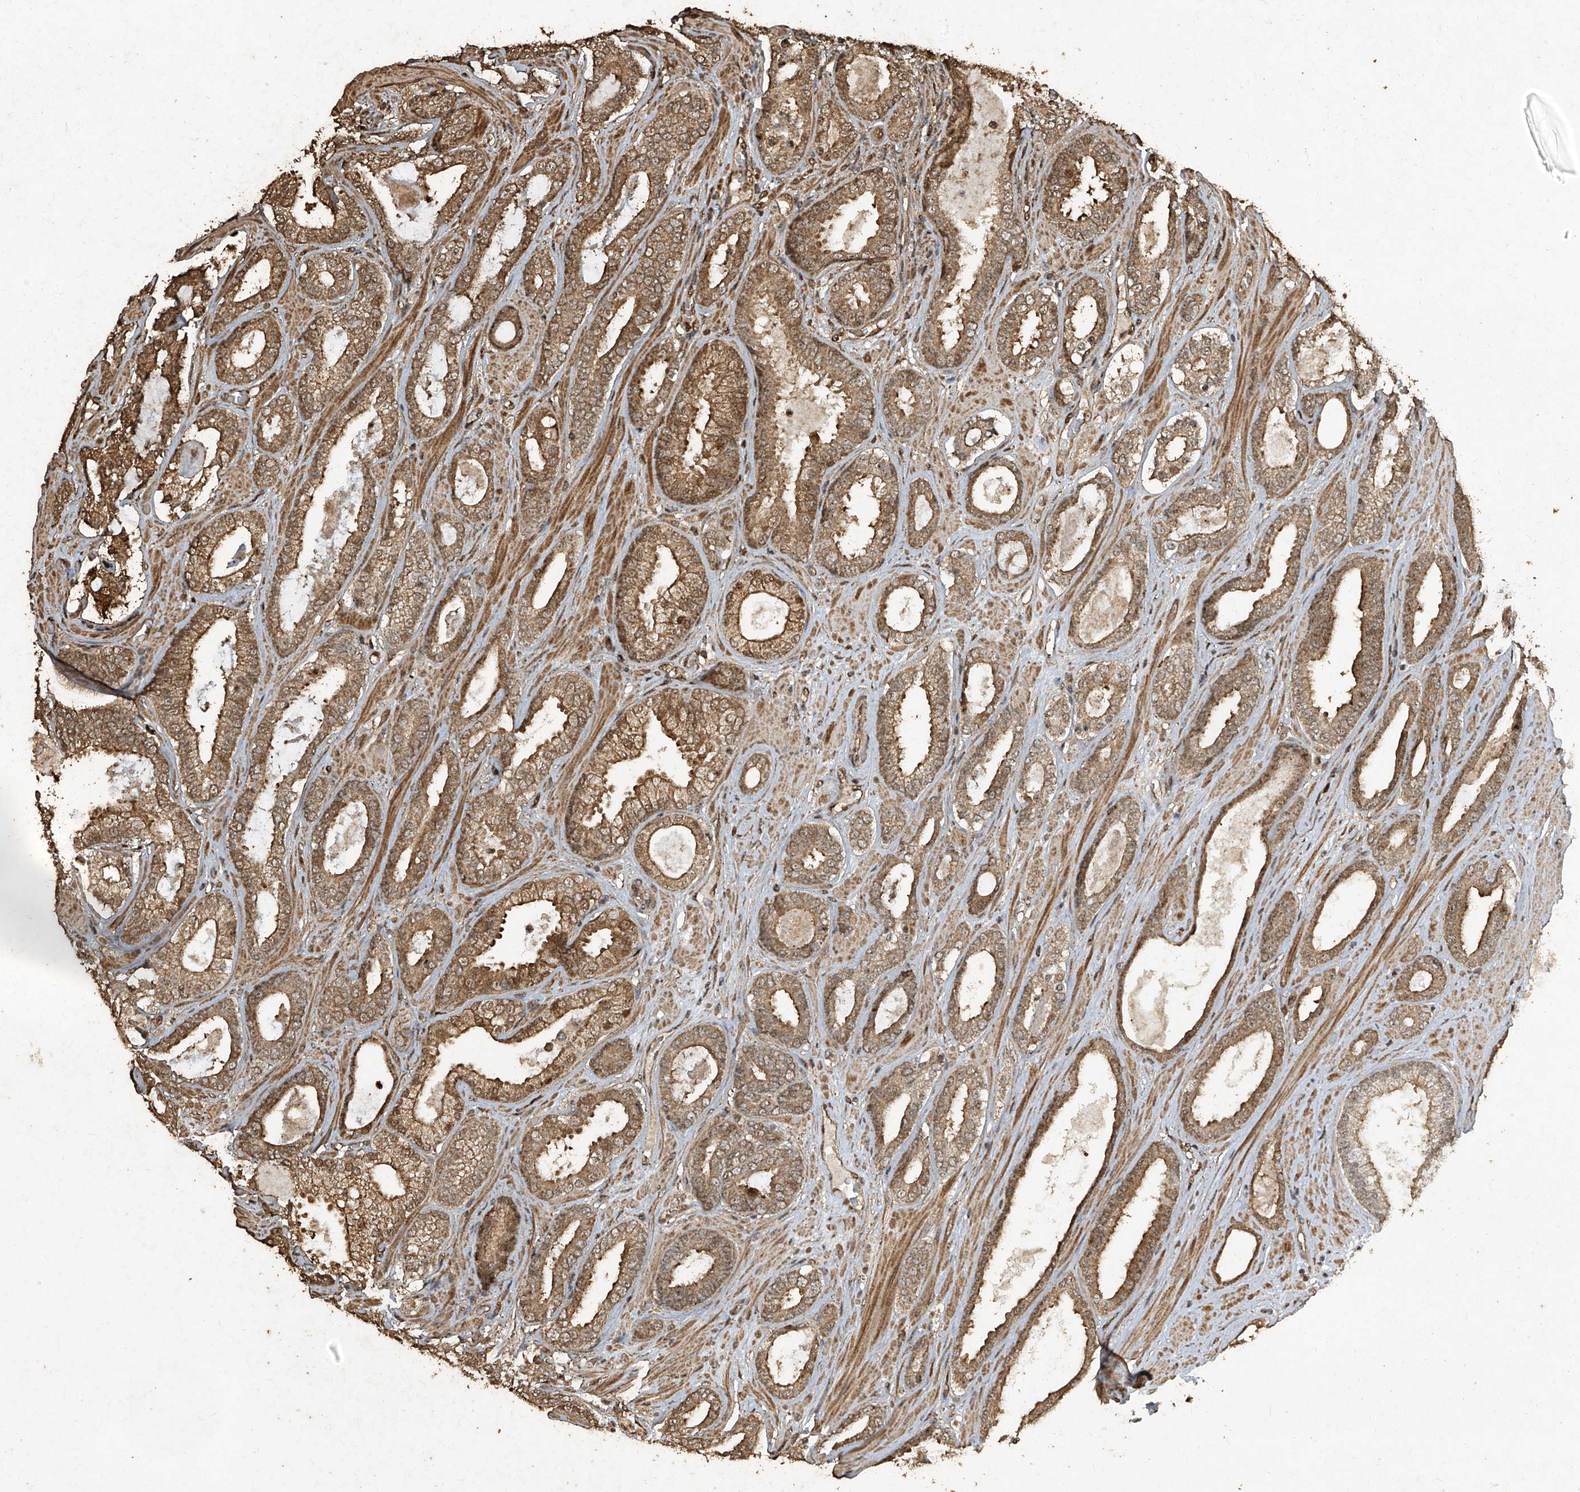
{"staining": {"intensity": "moderate", "quantity": ">75%", "location": "cytoplasmic/membranous"}, "tissue": "prostate cancer", "cell_type": "Tumor cells", "image_type": "cancer", "snomed": [{"axis": "morphology", "description": "Adenocarcinoma, High grade"}, {"axis": "topography", "description": "Prostate"}], "caption": "Moderate cytoplasmic/membranous positivity is identified in about >75% of tumor cells in prostate cancer.", "gene": "ERBB3", "patient": {"sex": "male", "age": 60}}